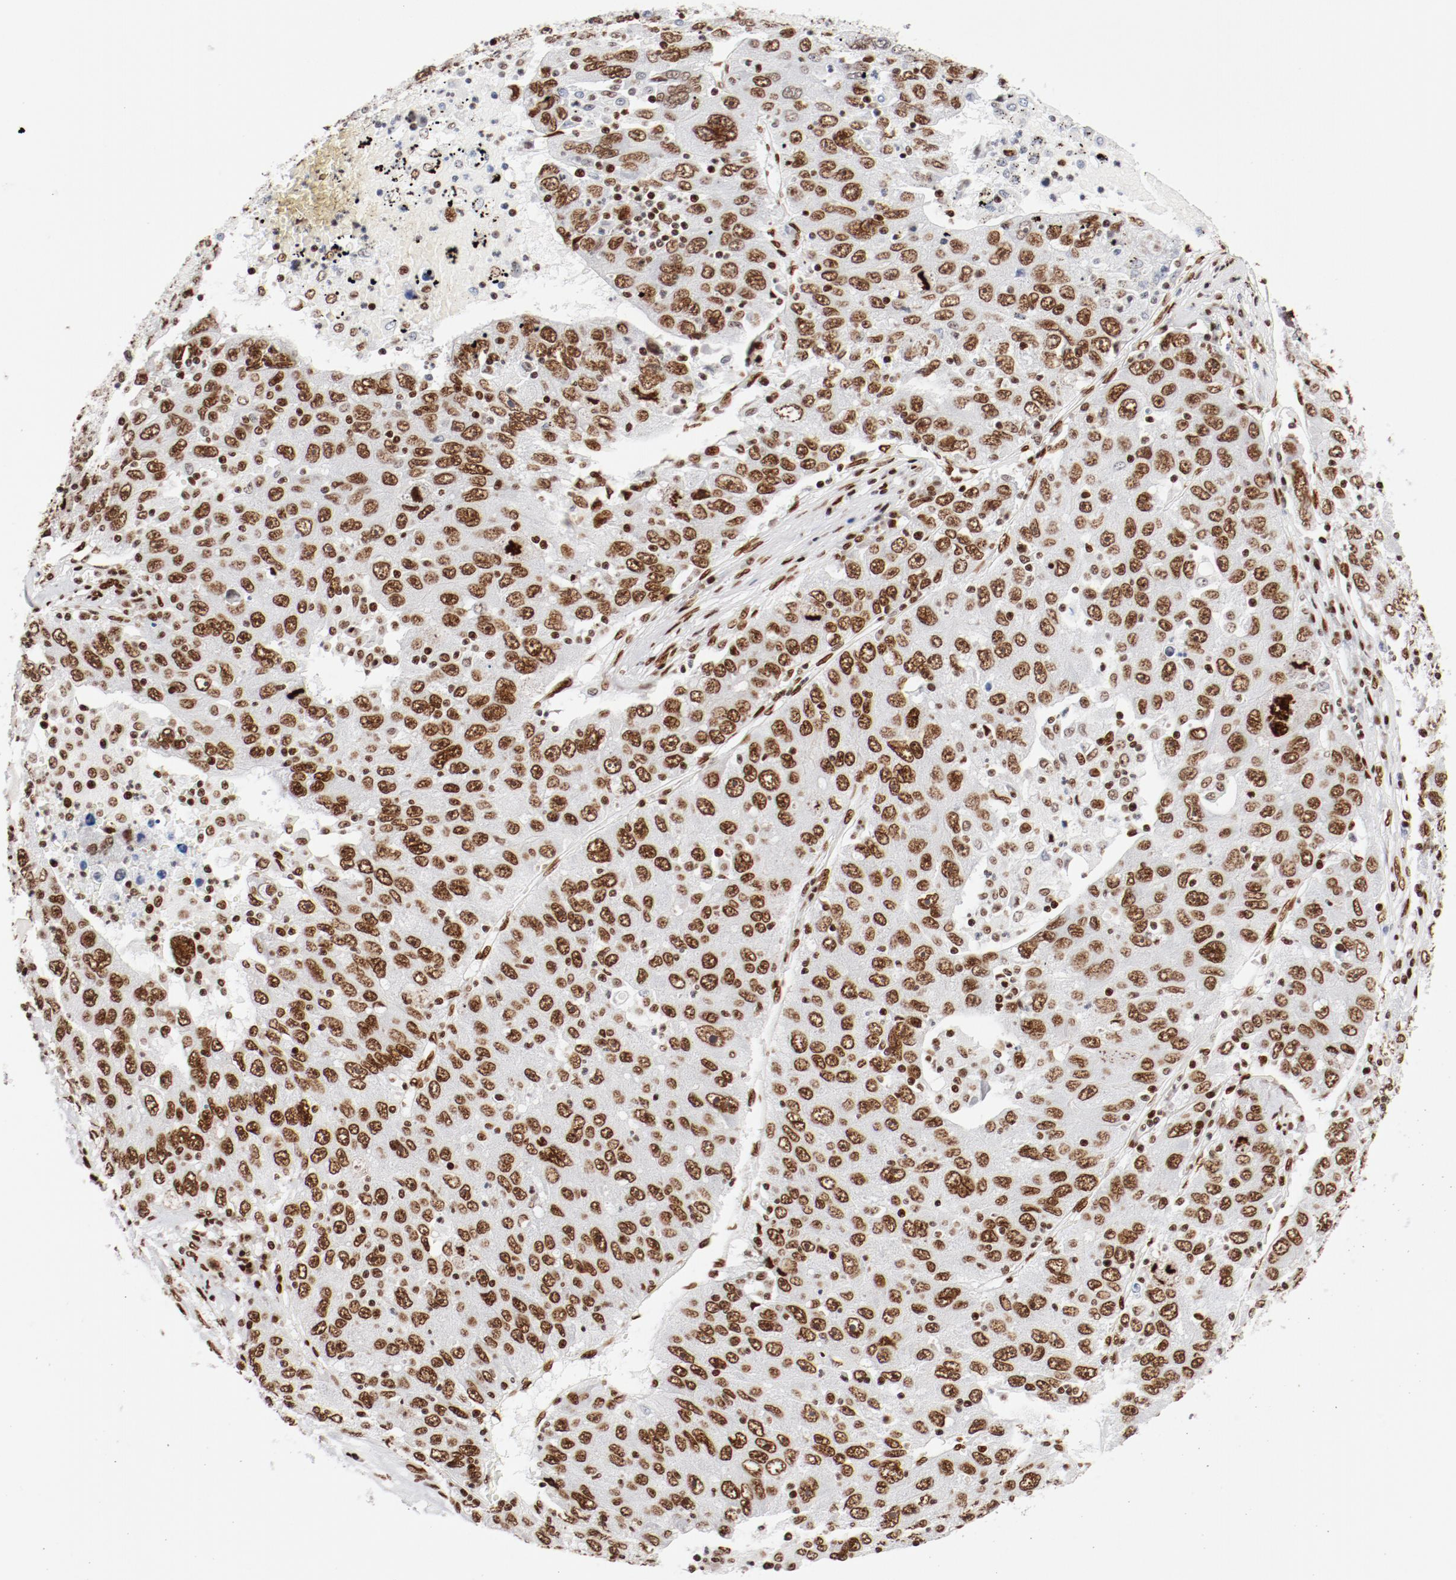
{"staining": {"intensity": "moderate", "quantity": ">75%", "location": "nuclear"}, "tissue": "liver cancer", "cell_type": "Tumor cells", "image_type": "cancer", "snomed": [{"axis": "morphology", "description": "Carcinoma, Hepatocellular, NOS"}, {"axis": "topography", "description": "Liver"}], "caption": "DAB (3,3'-diaminobenzidine) immunohistochemical staining of human liver hepatocellular carcinoma demonstrates moderate nuclear protein expression in approximately >75% of tumor cells.", "gene": "CTBP1", "patient": {"sex": "male", "age": 49}}